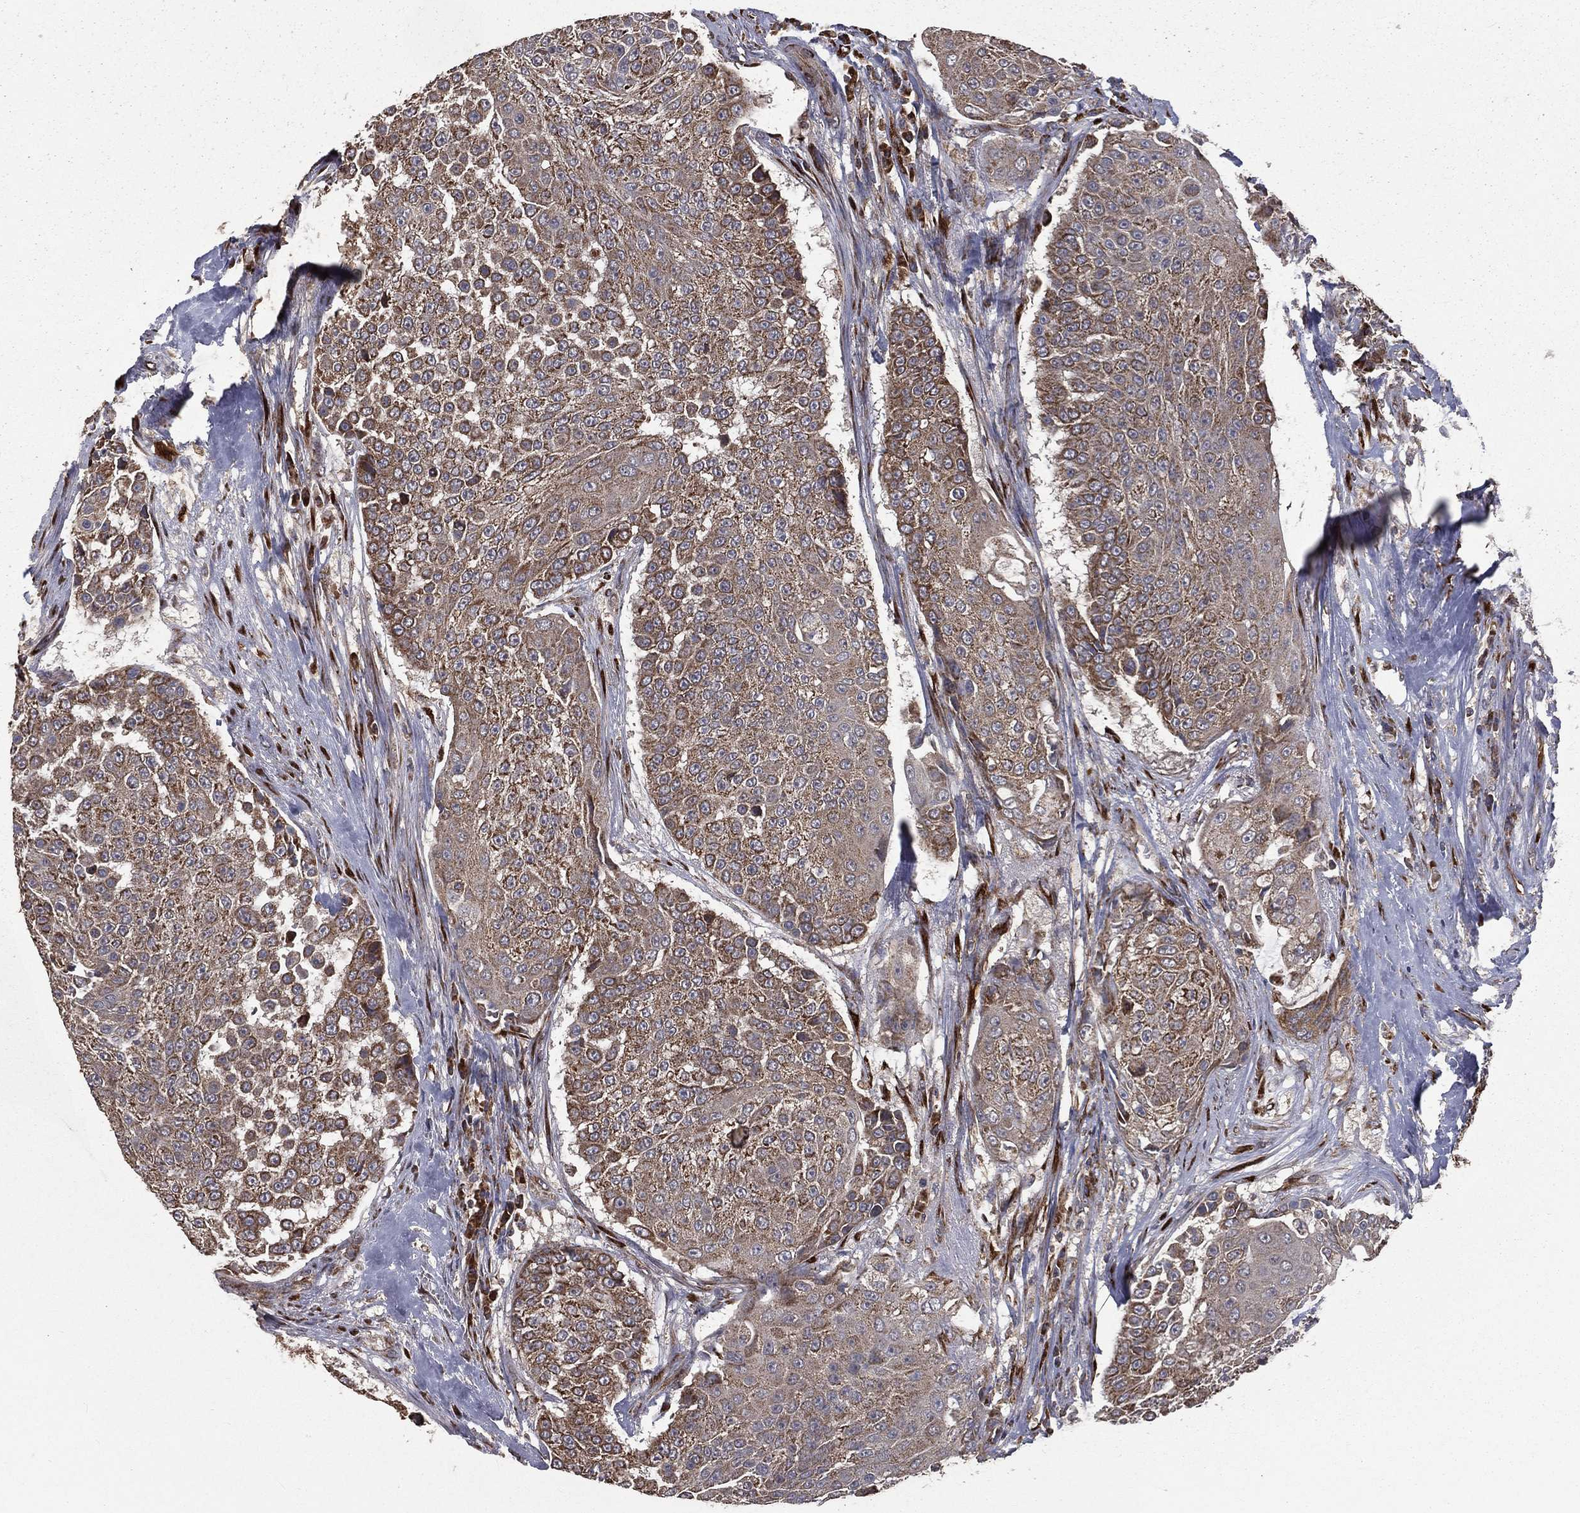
{"staining": {"intensity": "moderate", "quantity": ">75%", "location": "cytoplasmic/membranous"}, "tissue": "urothelial cancer", "cell_type": "Tumor cells", "image_type": "cancer", "snomed": [{"axis": "morphology", "description": "Urothelial carcinoma, High grade"}, {"axis": "topography", "description": "Urinary bladder"}], "caption": "Immunohistochemical staining of urothelial cancer shows moderate cytoplasmic/membranous protein expression in about >75% of tumor cells. (DAB (3,3'-diaminobenzidine) IHC with brightfield microscopy, high magnification).", "gene": "OLFML1", "patient": {"sex": "female", "age": 63}}